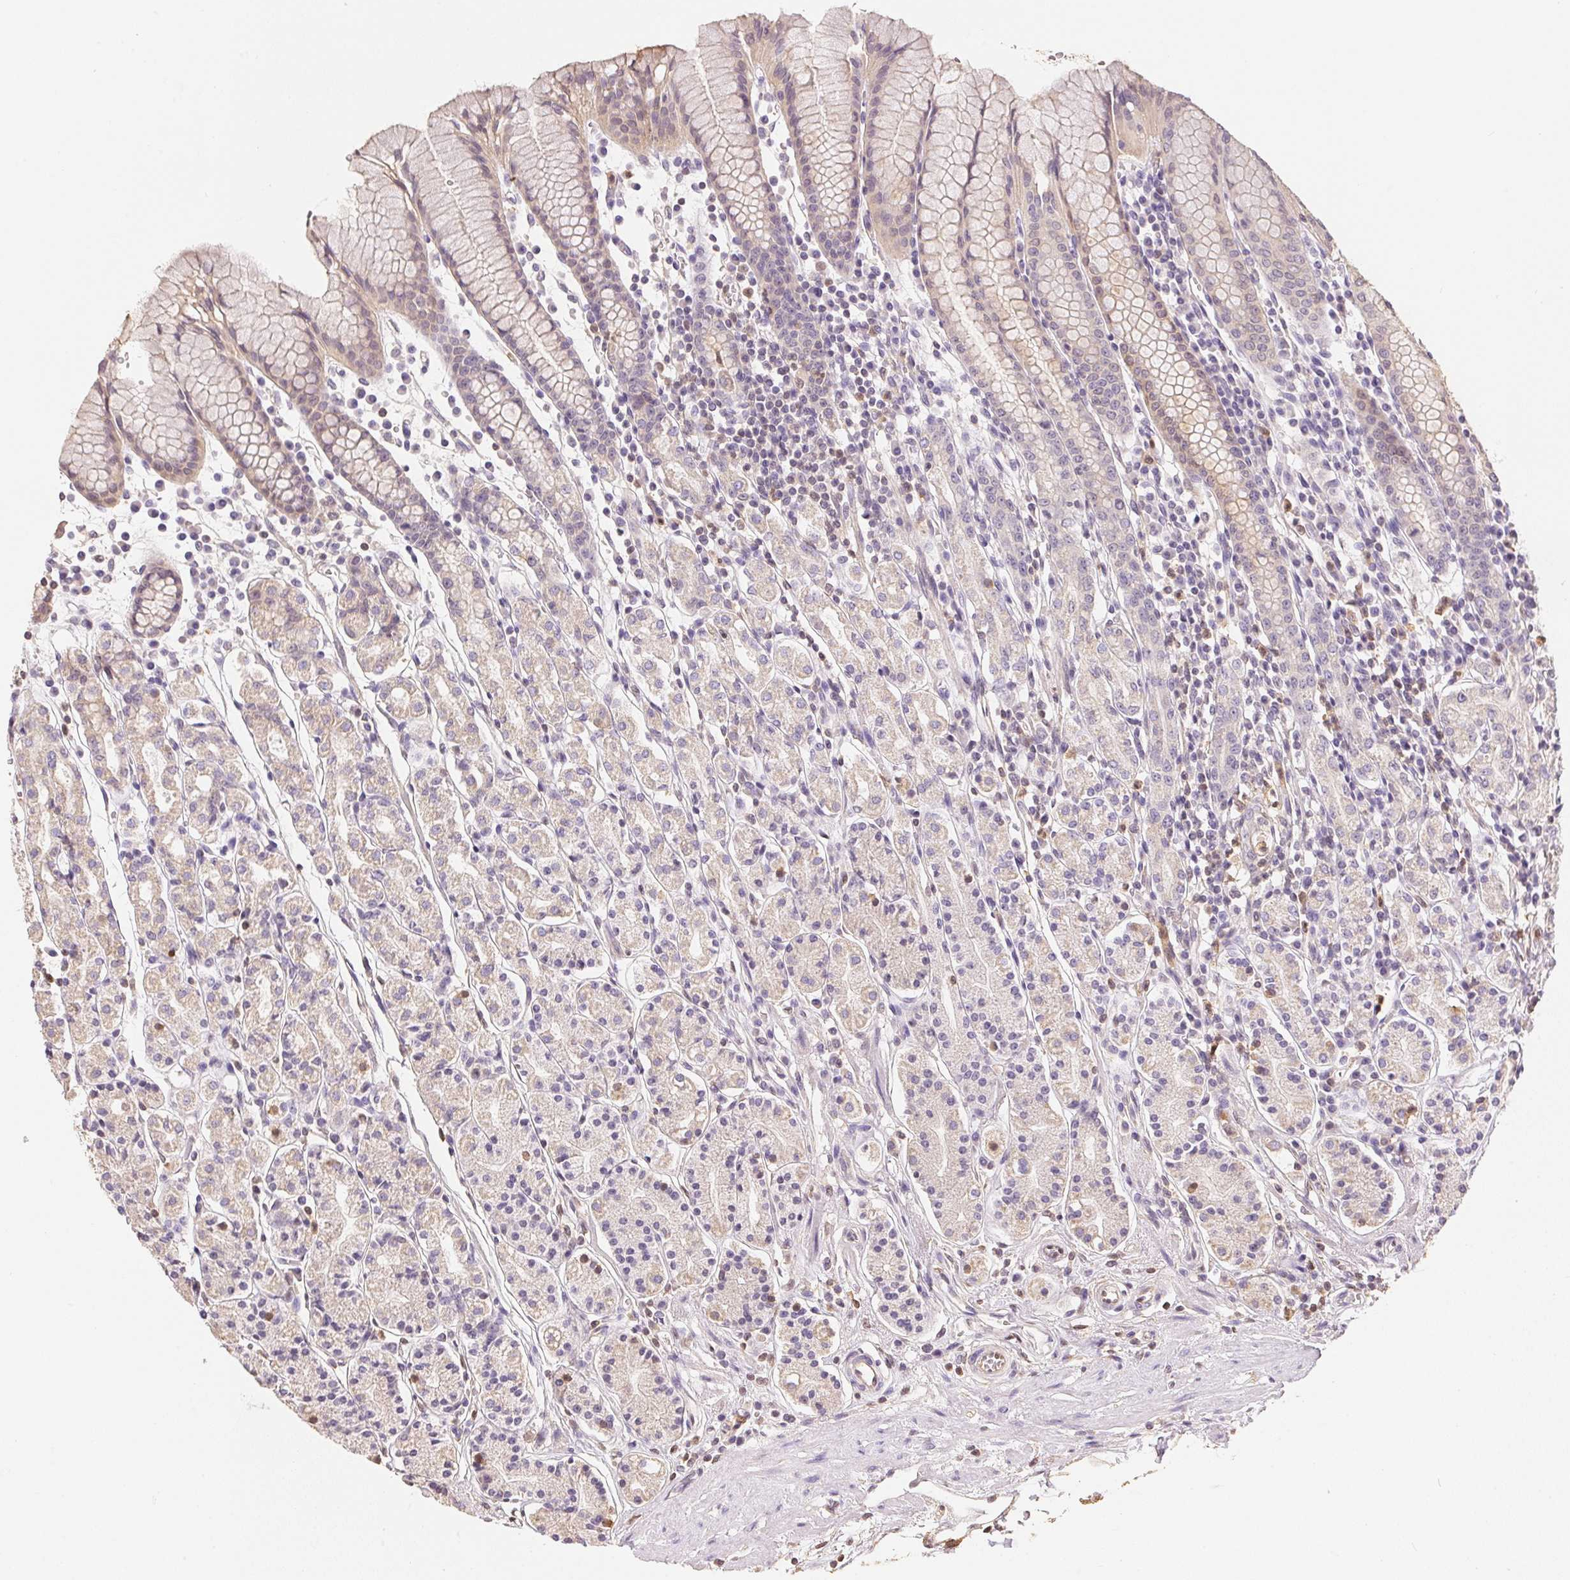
{"staining": {"intensity": "weak", "quantity": "<25%", "location": "cytoplasmic/membranous"}, "tissue": "stomach", "cell_type": "Glandular cells", "image_type": "normal", "snomed": [{"axis": "morphology", "description": "Normal tissue, NOS"}, {"axis": "topography", "description": "Stomach, upper"}, {"axis": "topography", "description": "Stomach"}], "caption": "Micrograph shows no protein positivity in glandular cells of benign stomach.", "gene": "S100A3", "patient": {"sex": "male", "age": 62}}